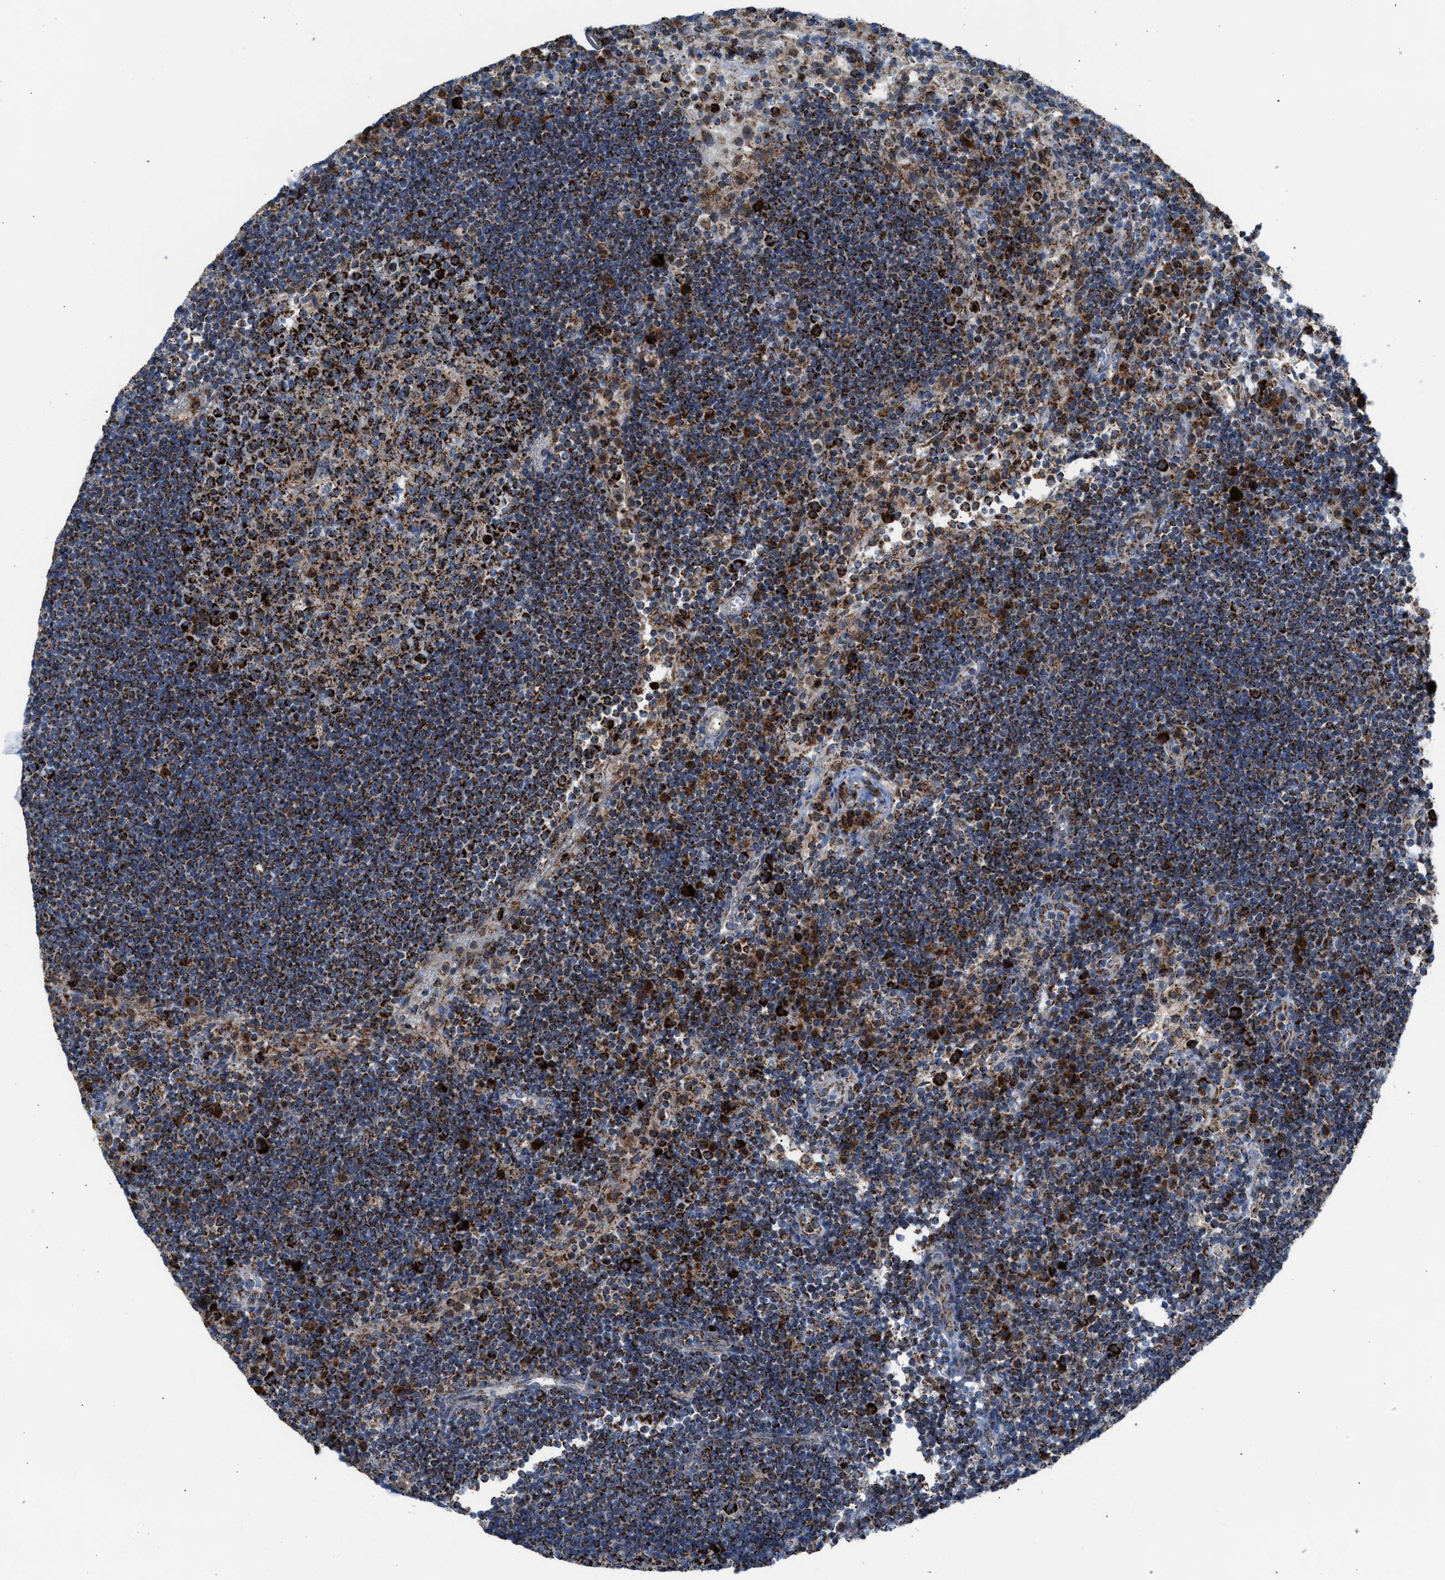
{"staining": {"intensity": "strong", "quantity": ">75%", "location": "cytoplasmic/membranous"}, "tissue": "lymph node", "cell_type": "Germinal center cells", "image_type": "normal", "snomed": [{"axis": "morphology", "description": "Normal tissue, NOS"}, {"axis": "topography", "description": "Lymph node"}], "caption": "An immunohistochemistry (IHC) micrograph of normal tissue is shown. Protein staining in brown highlights strong cytoplasmic/membranous positivity in lymph node within germinal center cells. (Brightfield microscopy of DAB IHC at high magnification).", "gene": "PMPCA", "patient": {"sex": "female", "age": 53}}